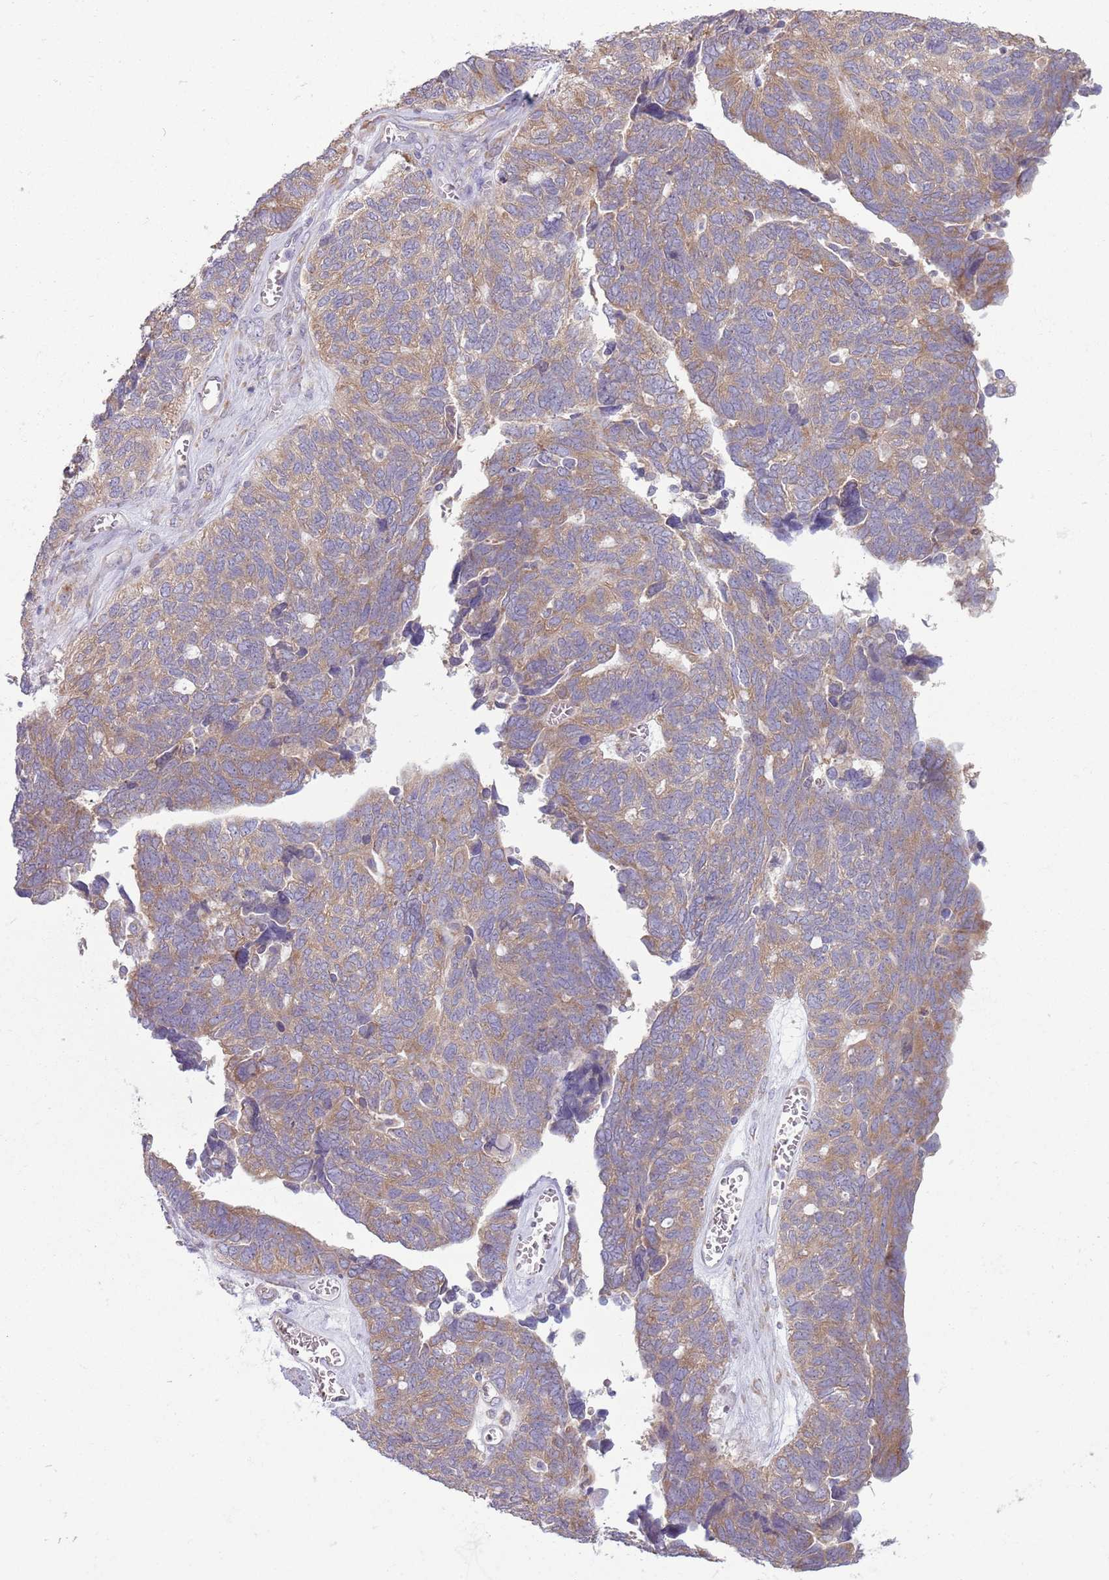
{"staining": {"intensity": "weak", "quantity": ">75%", "location": "cytoplasmic/membranous"}, "tissue": "ovarian cancer", "cell_type": "Tumor cells", "image_type": "cancer", "snomed": [{"axis": "morphology", "description": "Cystadenocarcinoma, serous, NOS"}, {"axis": "topography", "description": "Ovary"}], "caption": "Weak cytoplasmic/membranous protein positivity is appreciated in about >75% of tumor cells in ovarian serous cystadenocarcinoma.", "gene": "RPL17-C18orf32", "patient": {"sex": "female", "age": 79}}